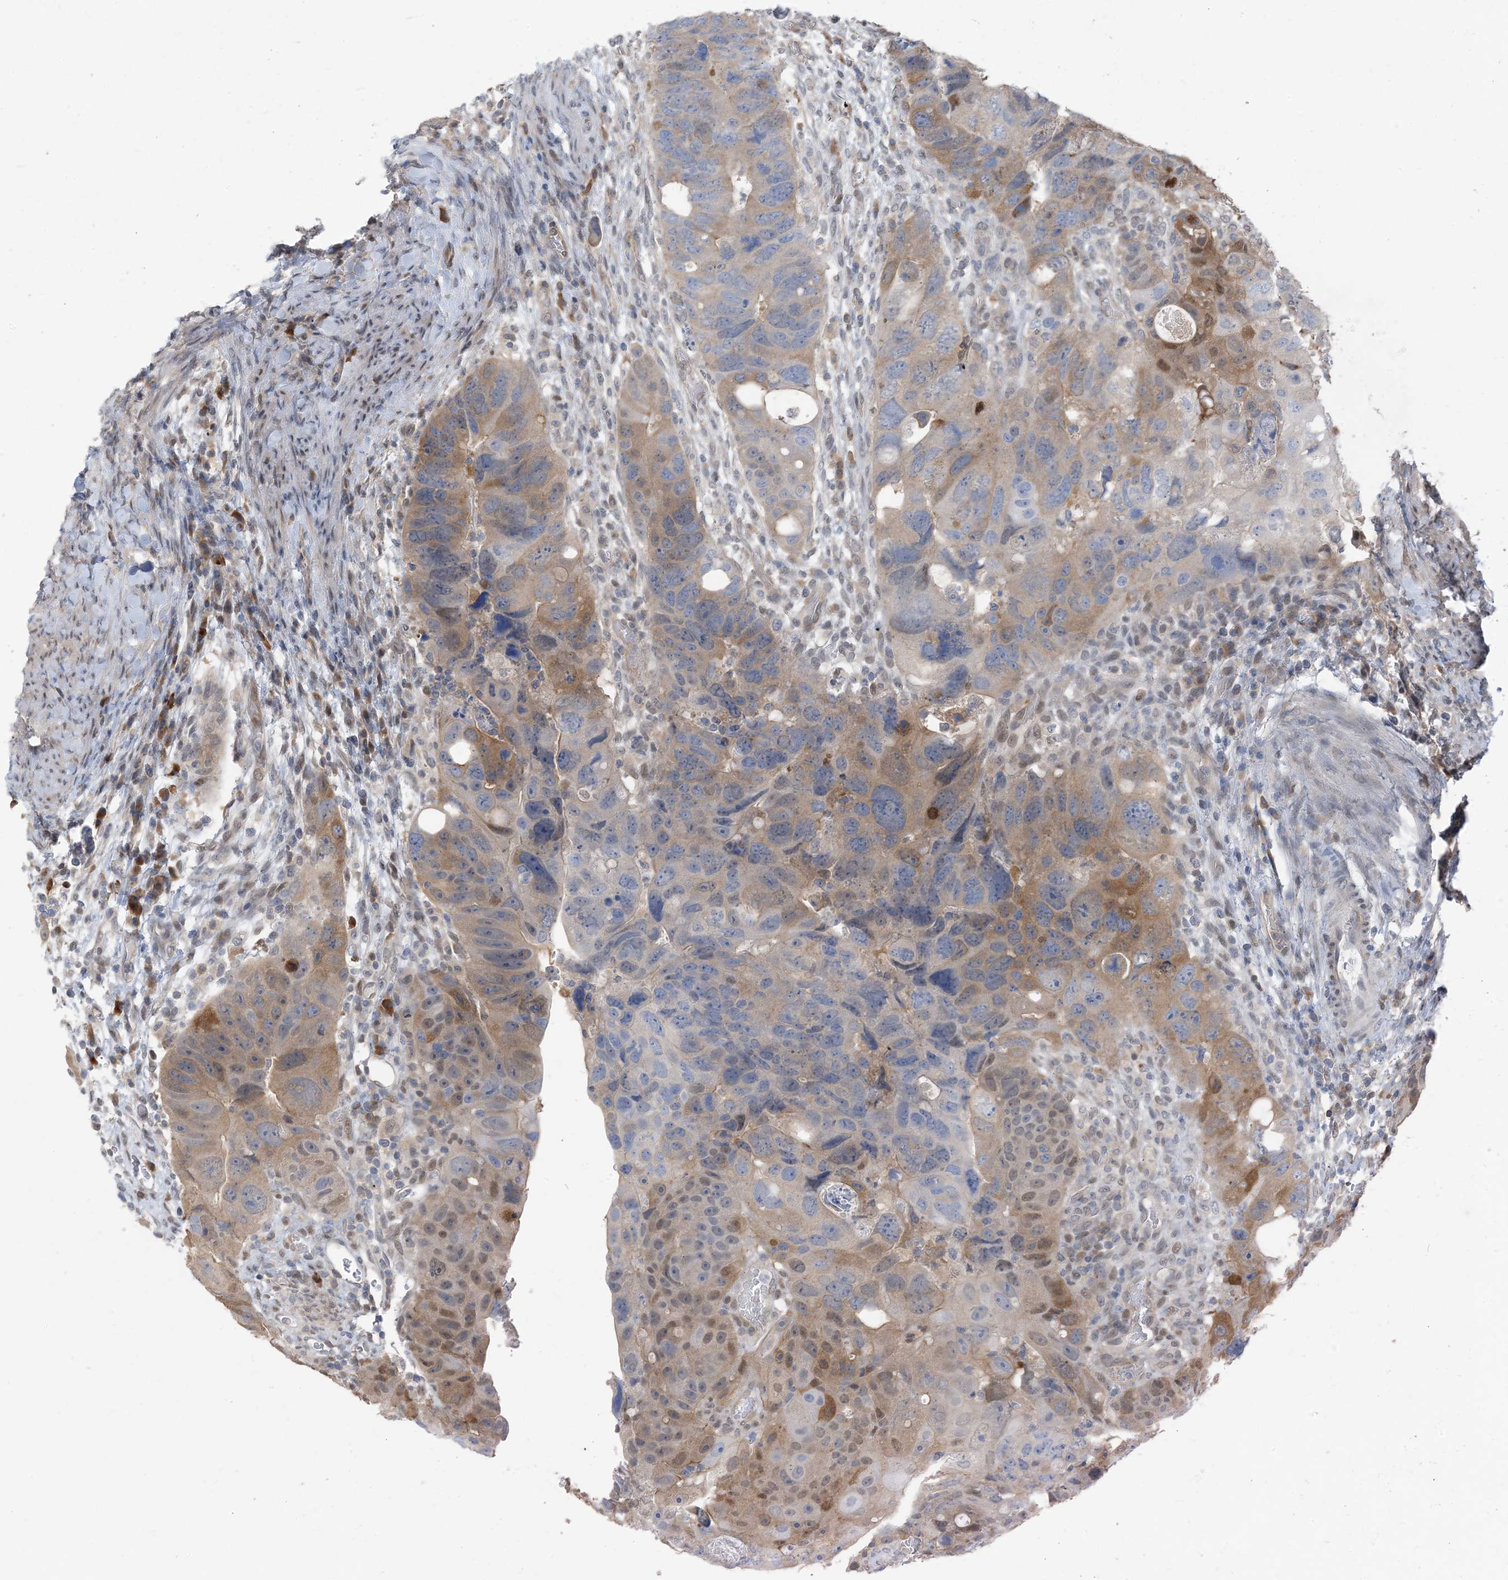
{"staining": {"intensity": "moderate", "quantity": "25%-75%", "location": "cytoplasmic/membranous,nuclear"}, "tissue": "colorectal cancer", "cell_type": "Tumor cells", "image_type": "cancer", "snomed": [{"axis": "morphology", "description": "Adenocarcinoma, NOS"}, {"axis": "topography", "description": "Rectum"}], "caption": "Approximately 25%-75% of tumor cells in human colorectal cancer exhibit moderate cytoplasmic/membranous and nuclear protein positivity as visualized by brown immunohistochemical staining.", "gene": "ZC3H12A", "patient": {"sex": "male", "age": 59}}